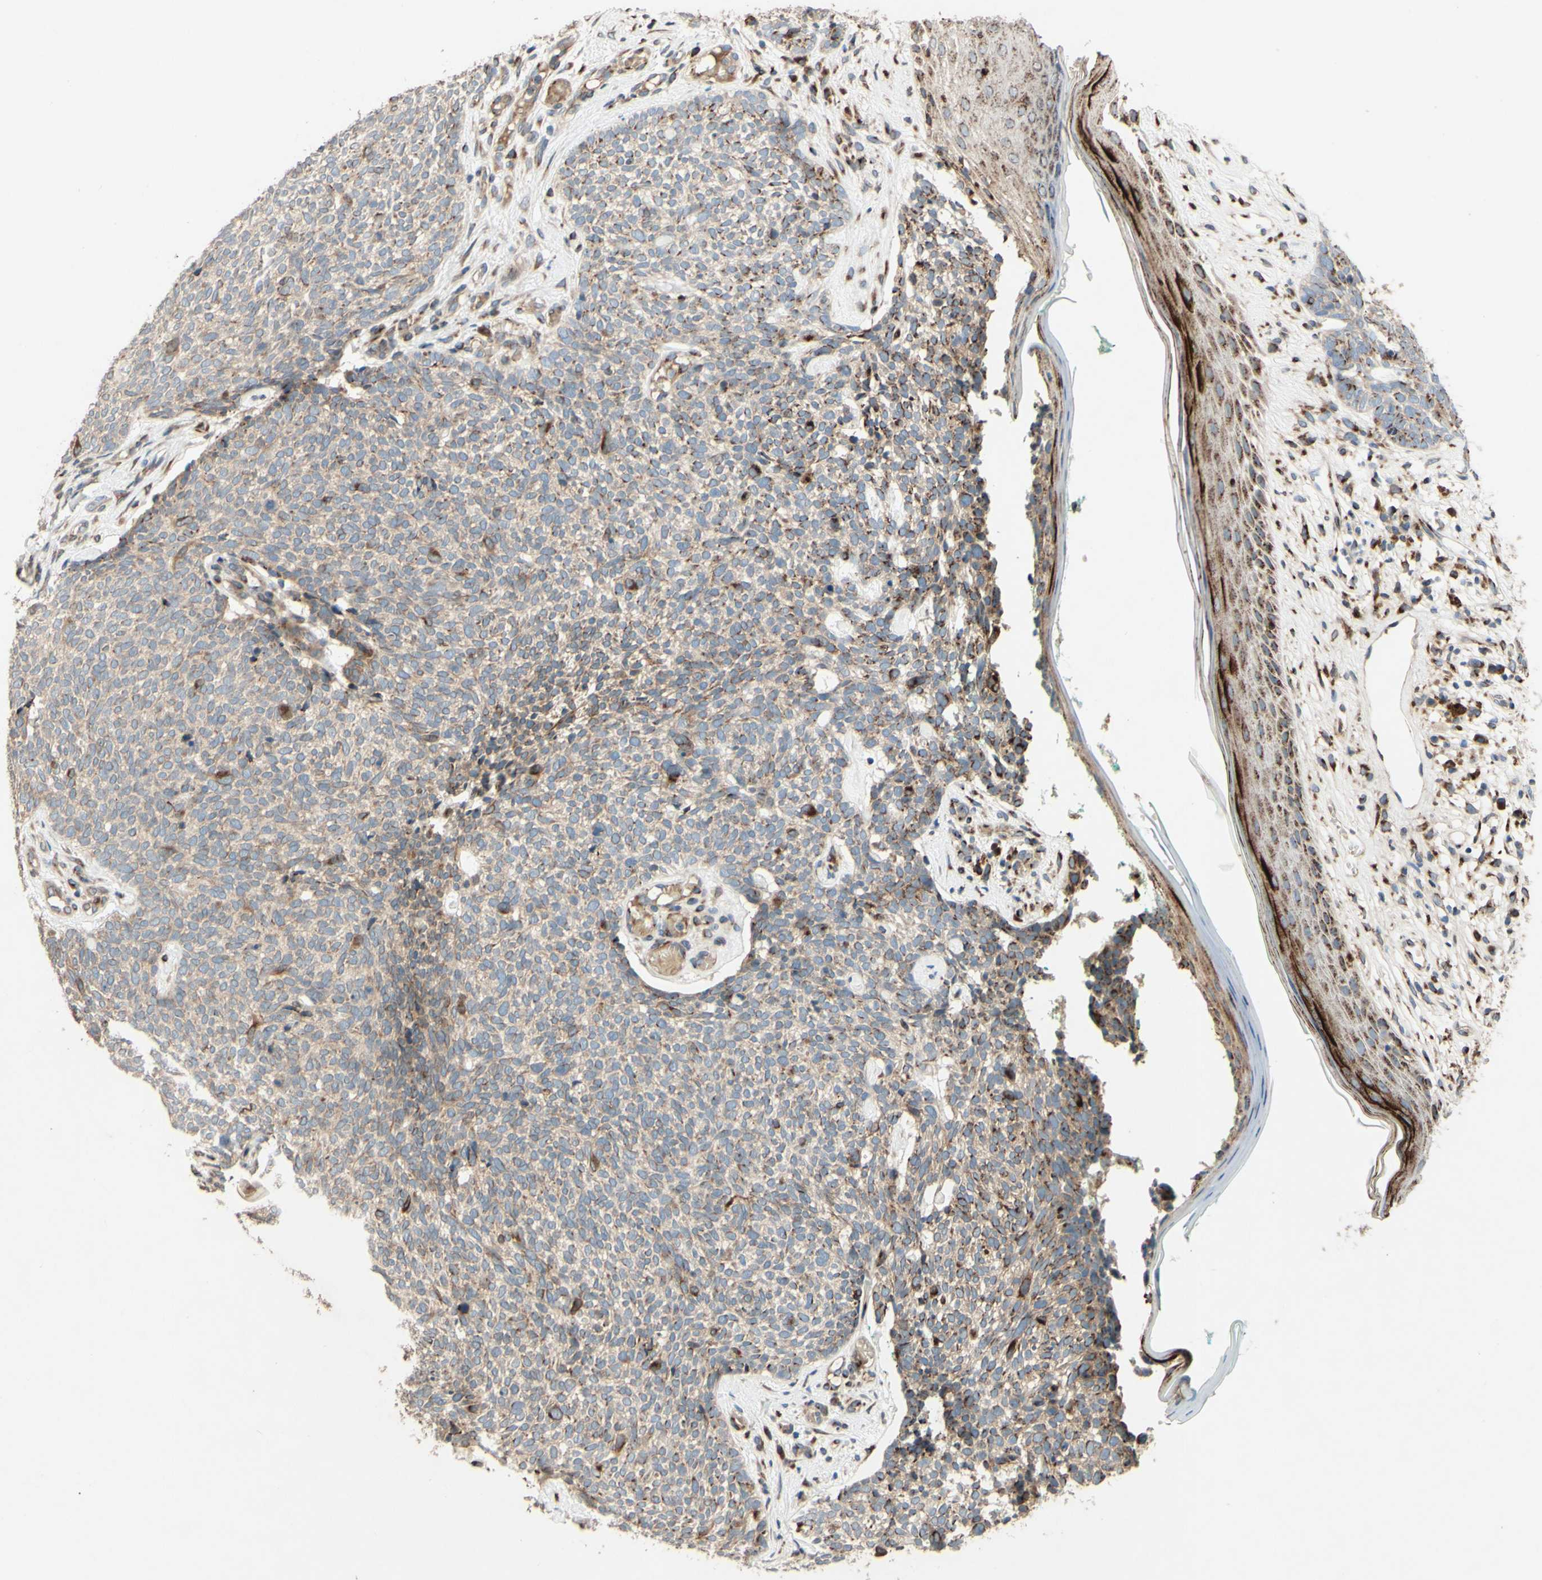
{"staining": {"intensity": "moderate", "quantity": "25%-75%", "location": "cytoplasmic/membranous"}, "tissue": "skin cancer", "cell_type": "Tumor cells", "image_type": "cancer", "snomed": [{"axis": "morphology", "description": "Basal cell carcinoma"}, {"axis": "topography", "description": "Skin"}], "caption": "Human skin basal cell carcinoma stained for a protein (brown) reveals moderate cytoplasmic/membranous positive expression in about 25%-75% of tumor cells.", "gene": "PTPRU", "patient": {"sex": "female", "age": 84}}